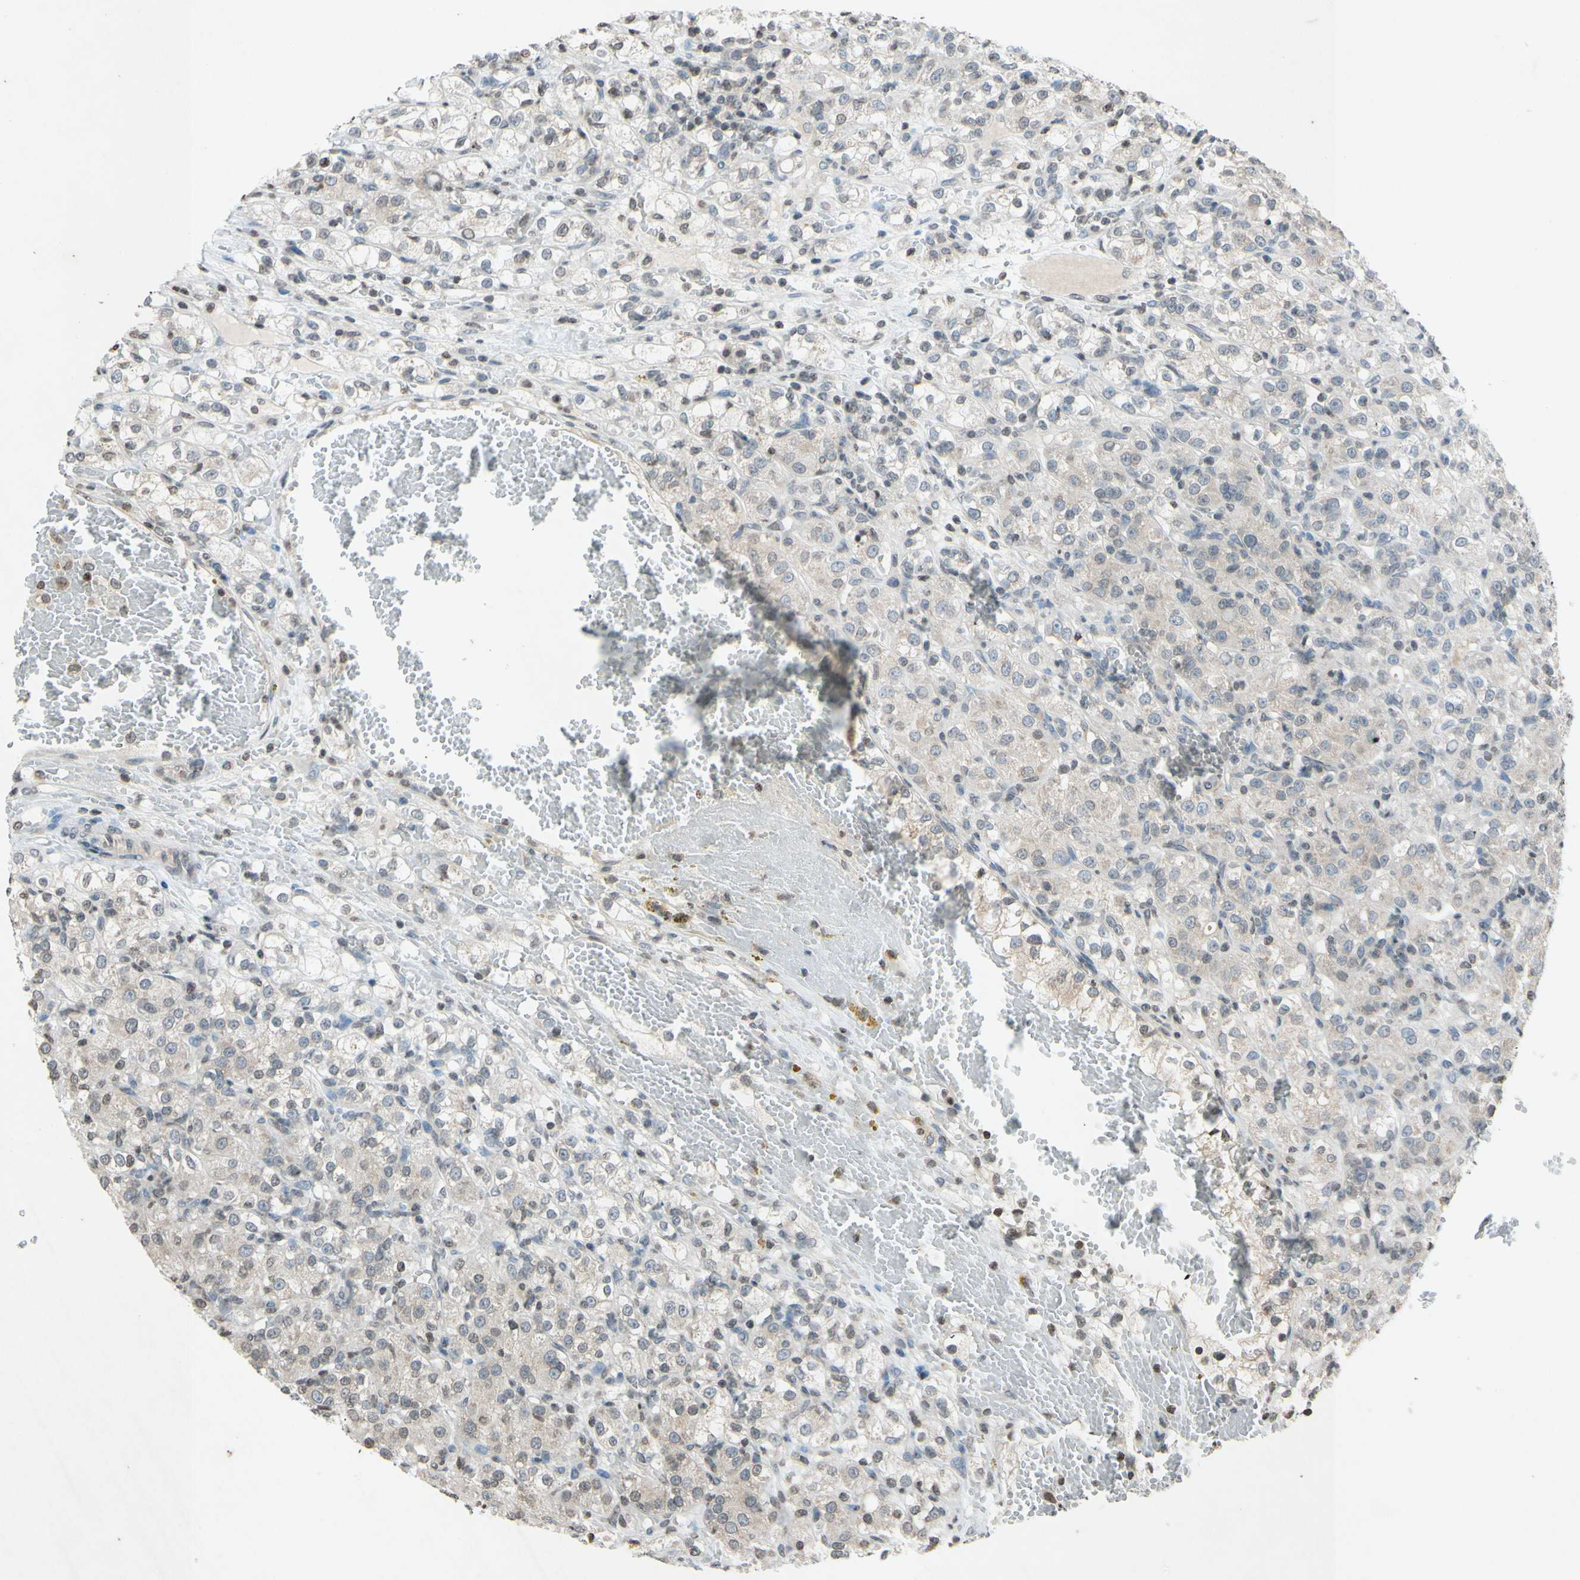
{"staining": {"intensity": "weak", "quantity": ">75%", "location": "cytoplasmic/membranous"}, "tissue": "renal cancer", "cell_type": "Tumor cells", "image_type": "cancer", "snomed": [{"axis": "morphology", "description": "Normal tissue, NOS"}, {"axis": "morphology", "description": "Adenocarcinoma, NOS"}, {"axis": "topography", "description": "Kidney"}], "caption": "Renal cancer stained with DAB (3,3'-diaminobenzidine) immunohistochemistry (IHC) reveals low levels of weak cytoplasmic/membranous staining in about >75% of tumor cells. The staining was performed using DAB to visualize the protein expression in brown, while the nuclei were stained in blue with hematoxylin (Magnification: 20x).", "gene": "CLDN11", "patient": {"sex": "male", "age": 61}}